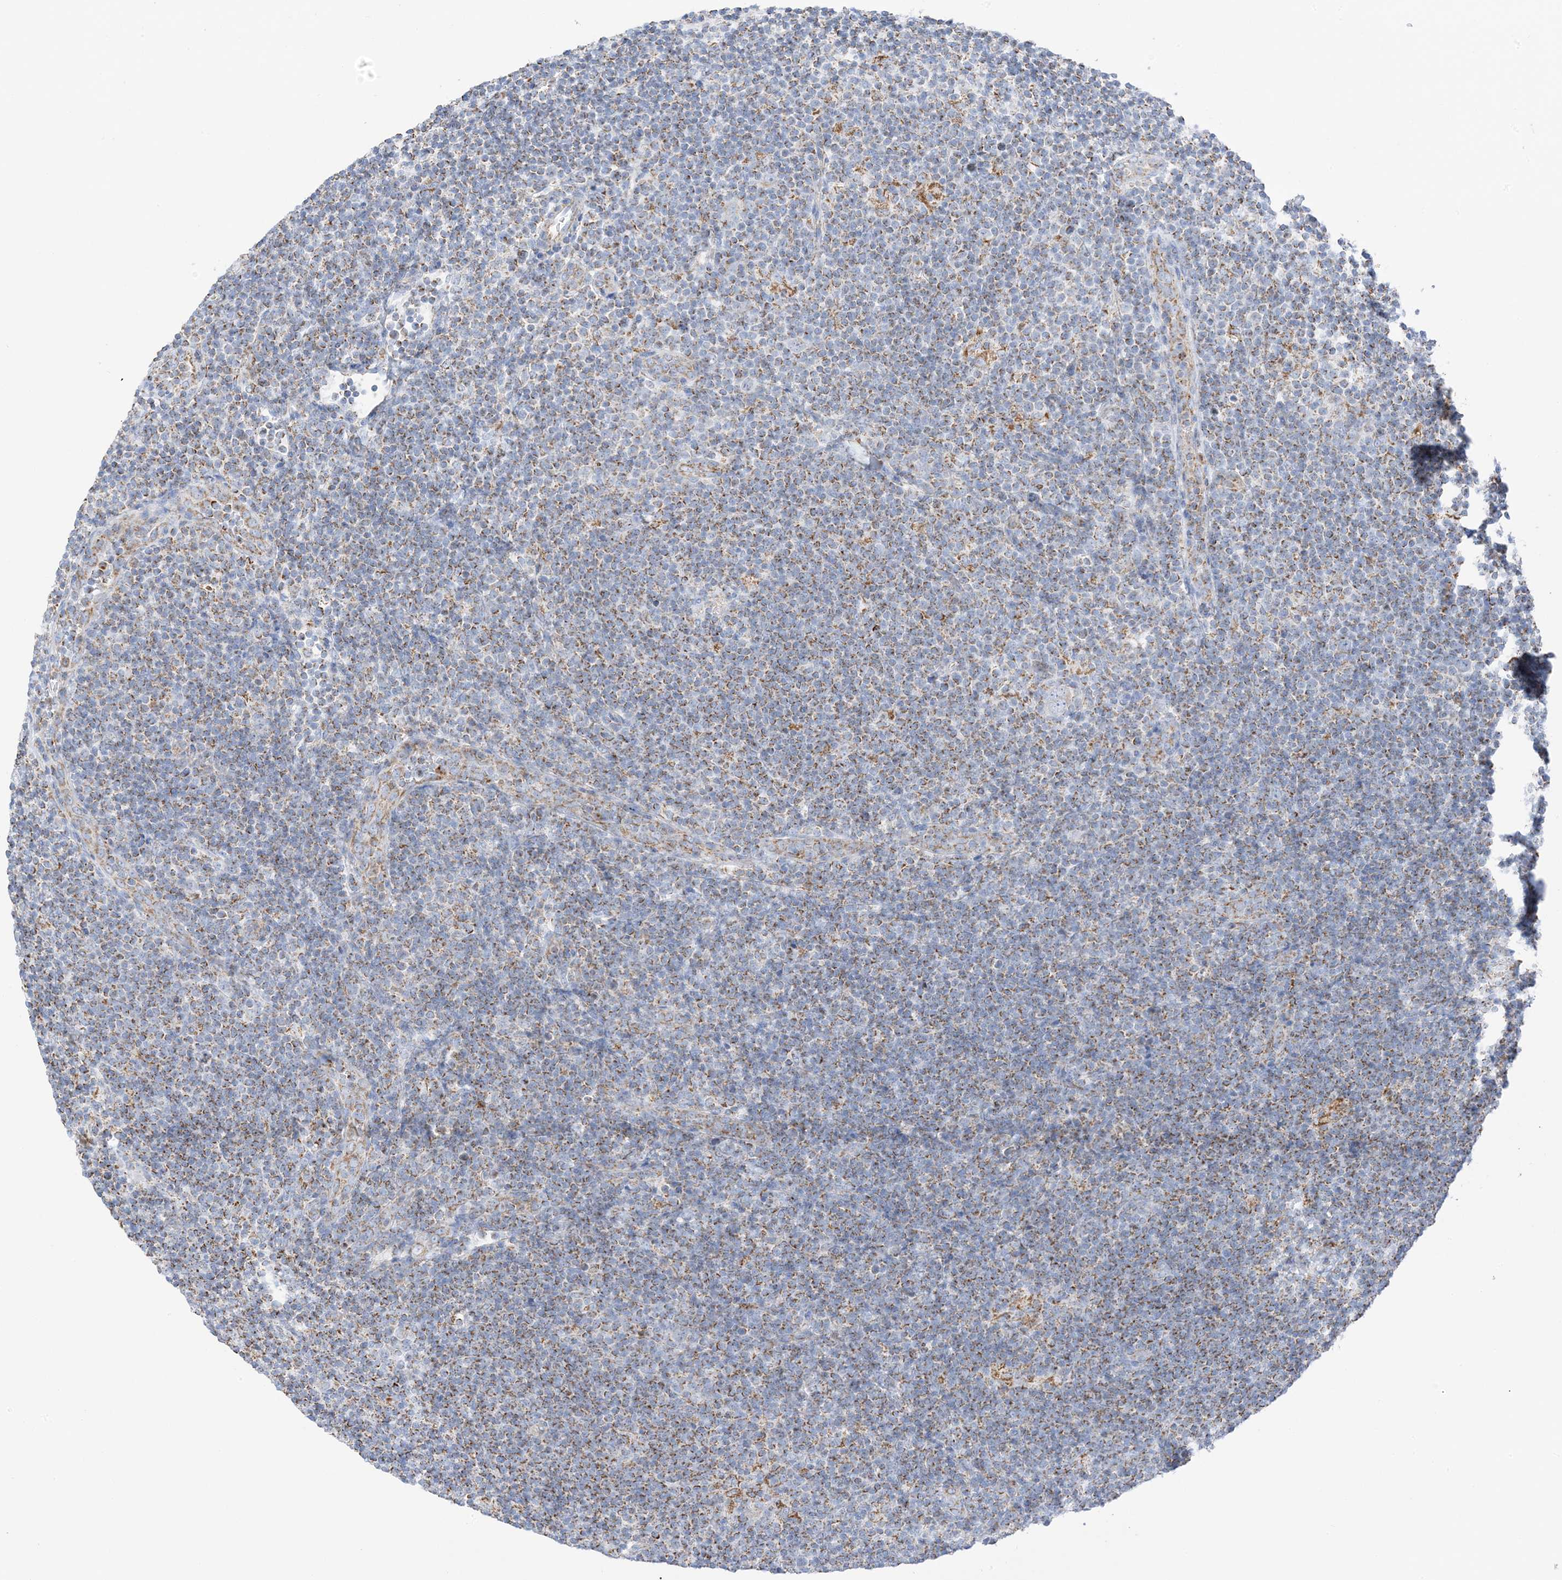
{"staining": {"intensity": "negative", "quantity": "none", "location": "none"}, "tissue": "lymphoma", "cell_type": "Tumor cells", "image_type": "cancer", "snomed": [{"axis": "morphology", "description": "Hodgkin's disease, NOS"}, {"axis": "topography", "description": "Lymph node"}], "caption": "DAB immunohistochemical staining of human lymphoma exhibits no significant staining in tumor cells.", "gene": "CAPN13", "patient": {"sex": "female", "age": 57}}